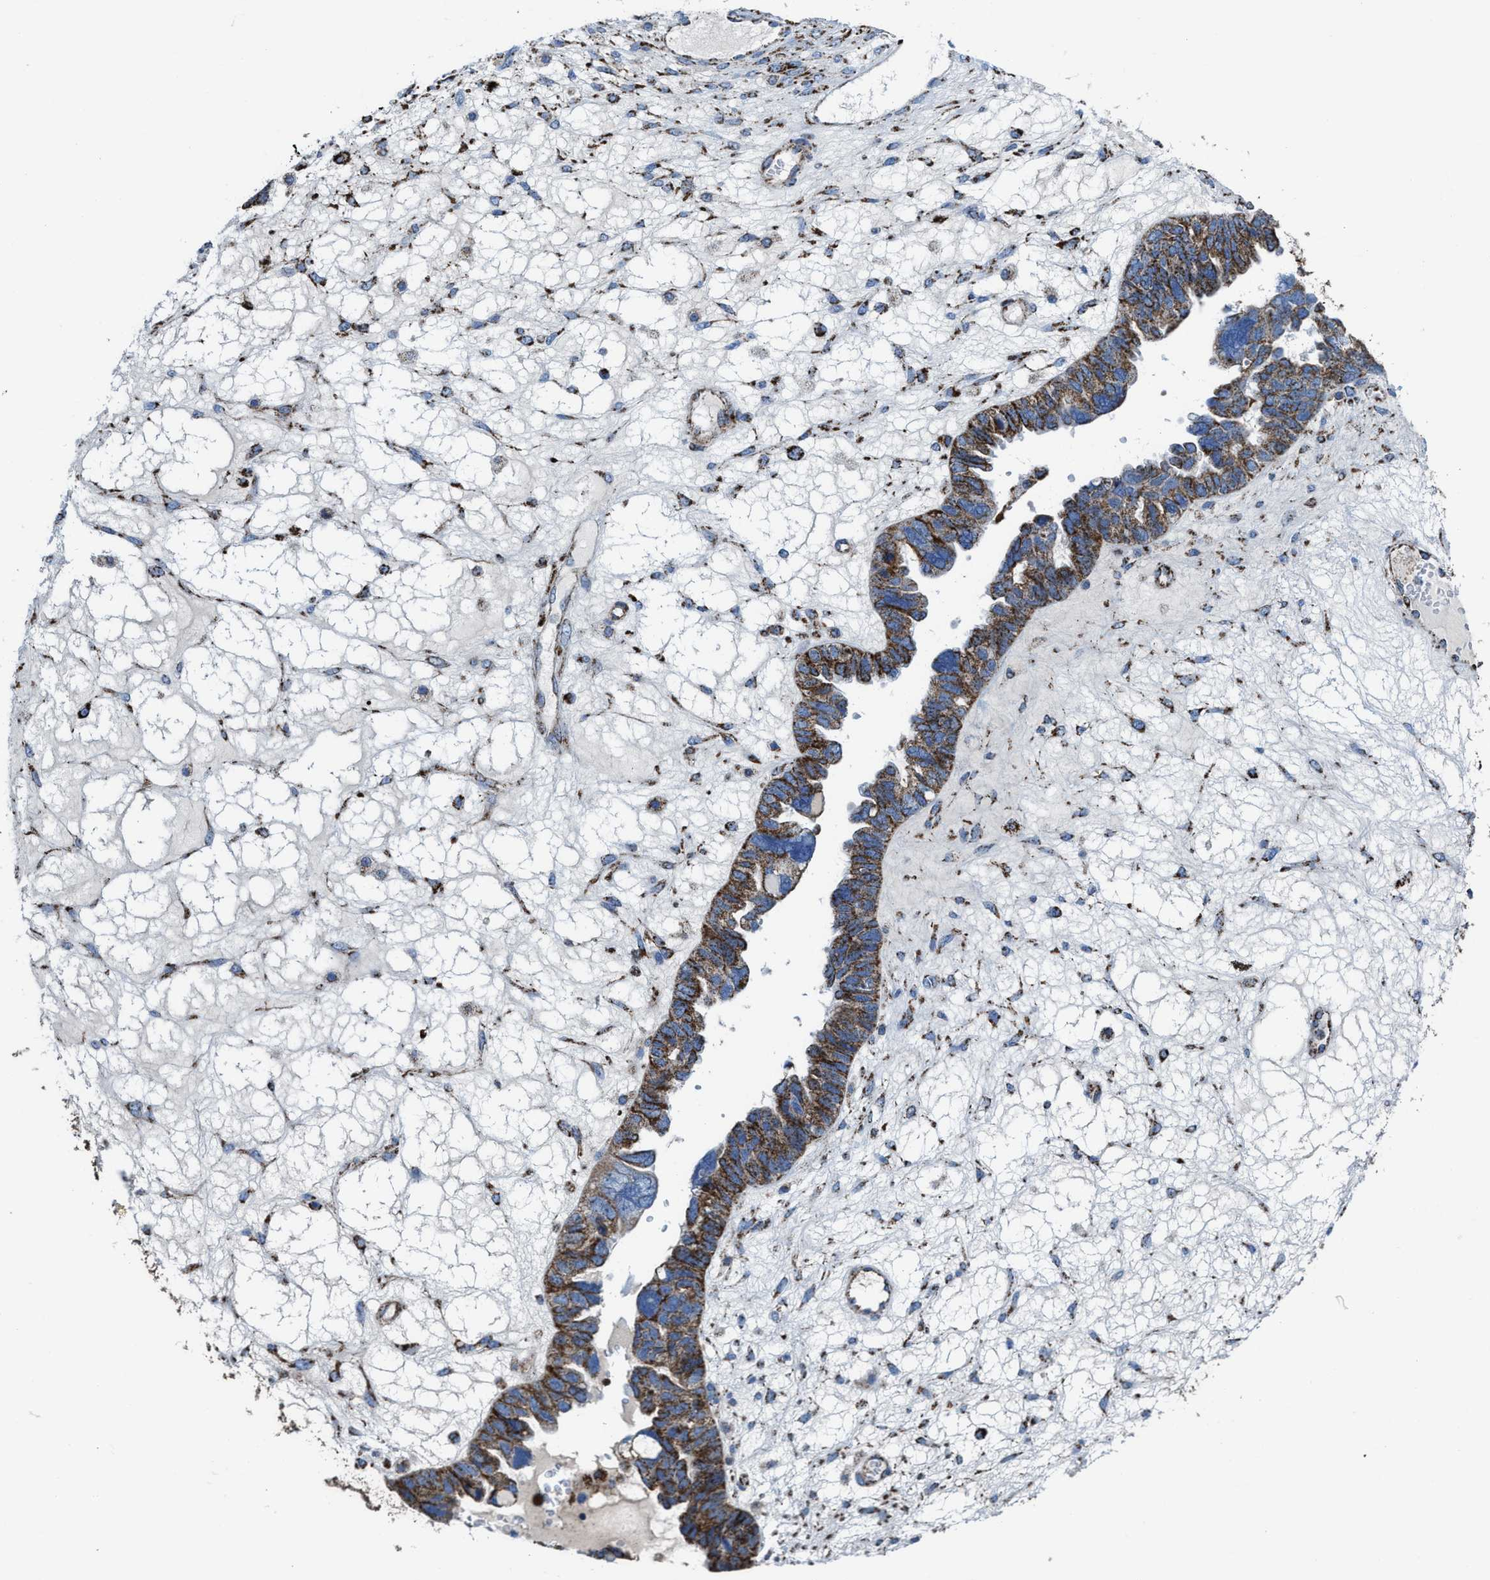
{"staining": {"intensity": "moderate", "quantity": ">75%", "location": "cytoplasmic/membranous"}, "tissue": "ovarian cancer", "cell_type": "Tumor cells", "image_type": "cancer", "snomed": [{"axis": "morphology", "description": "Cystadenocarcinoma, serous, NOS"}, {"axis": "topography", "description": "Ovary"}], "caption": "DAB (3,3'-diaminobenzidine) immunohistochemical staining of ovarian cancer shows moderate cytoplasmic/membranous protein positivity in about >75% of tumor cells.", "gene": "ALDH1B1", "patient": {"sex": "female", "age": 79}}